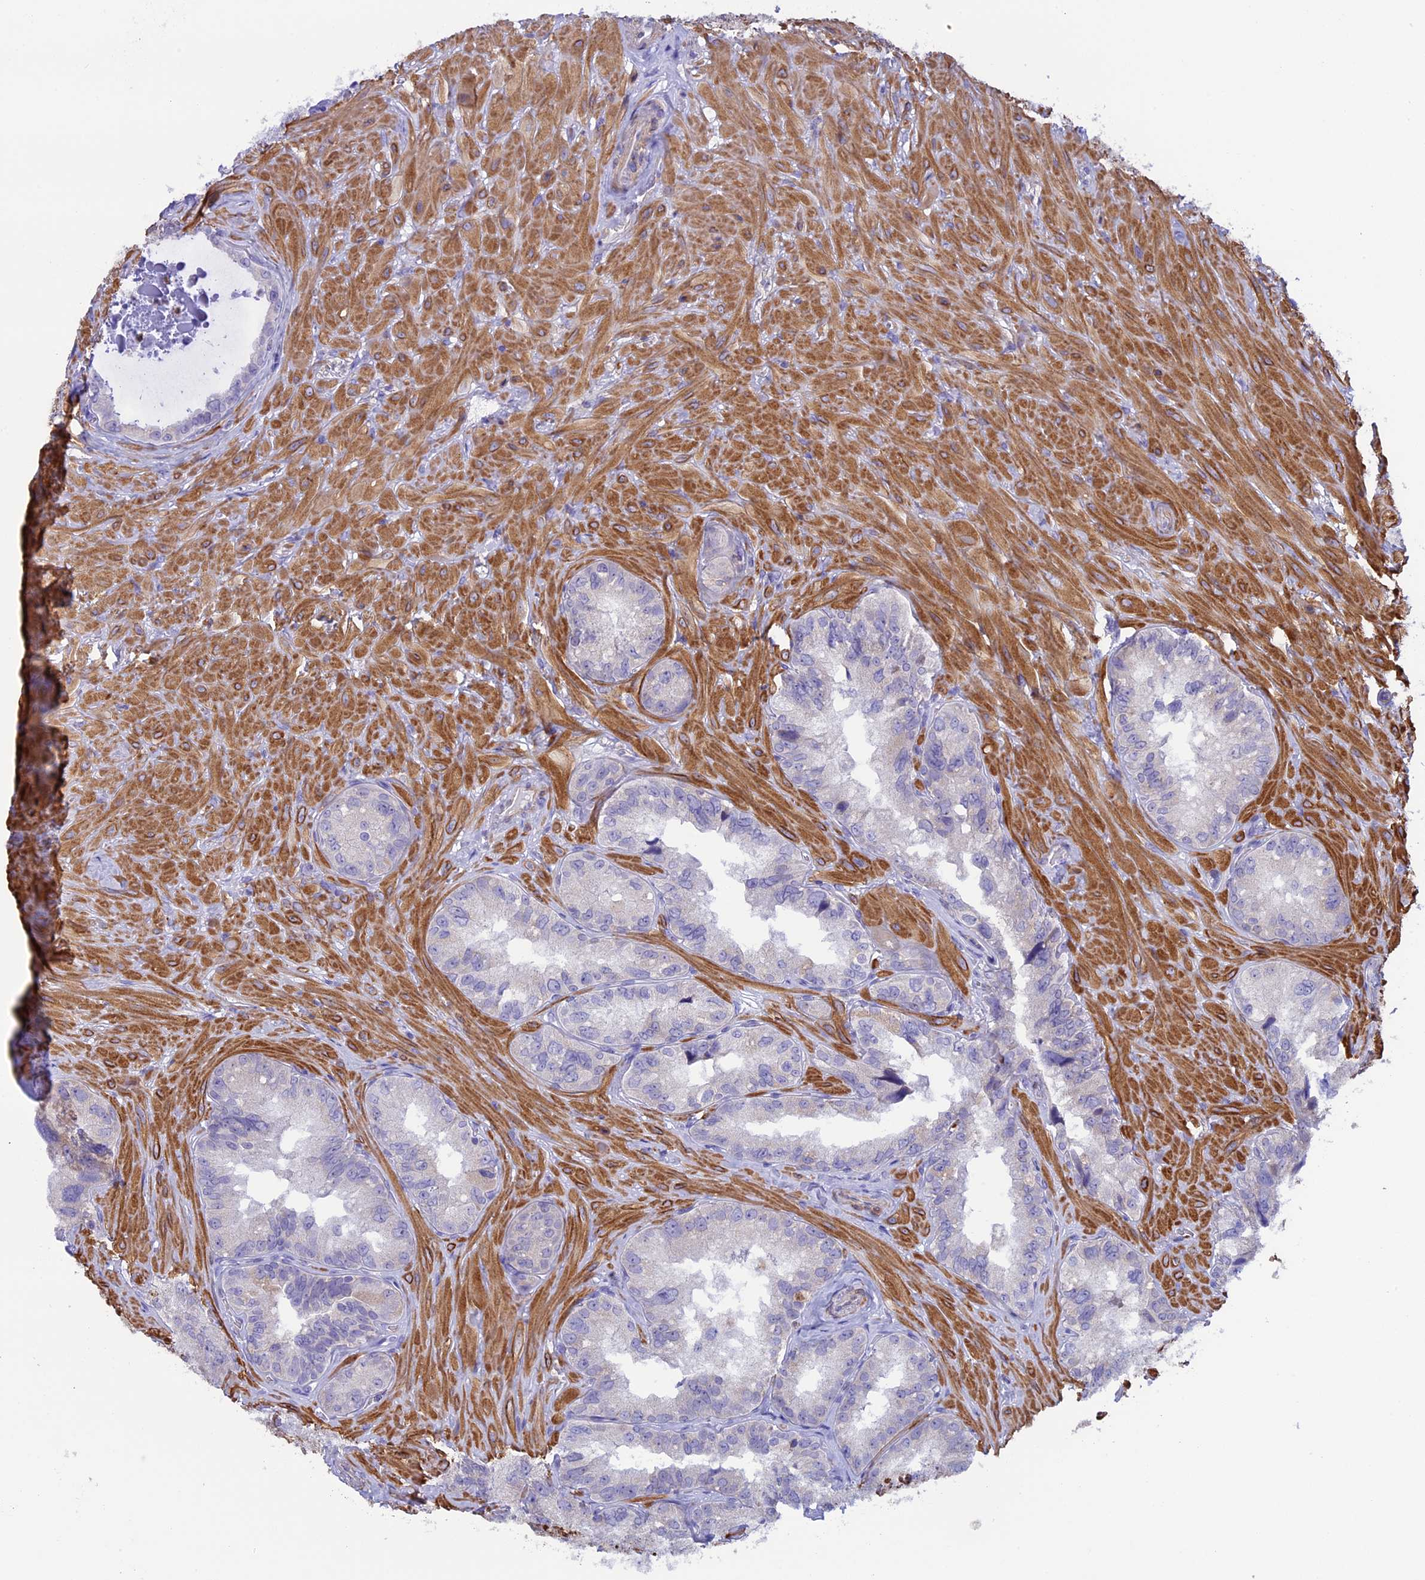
{"staining": {"intensity": "negative", "quantity": "none", "location": "none"}, "tissue": "seminal vesicle", "cell_type": "Glandular cells", "image_type": "normal", "snomed": [{"axis": "morphology", "description": "Normal tissue, NOS"}, {"axis": "topography", "description": "Seminal veicle"}, {"axis": "topography", "description": "Peripheral nerve tissue"}], "caption": "This is a micrograph of immunohistochemistry (IHC) staining of normal seminal vesicle, which shows no staining in glandular cells. (Brightfield microscopy of DAB (3,3'-diaminobenzidine) immunohistochemistry at high magnification).", "gene": "IGSF6", "patient": {"sex": "male", "age": 67}}